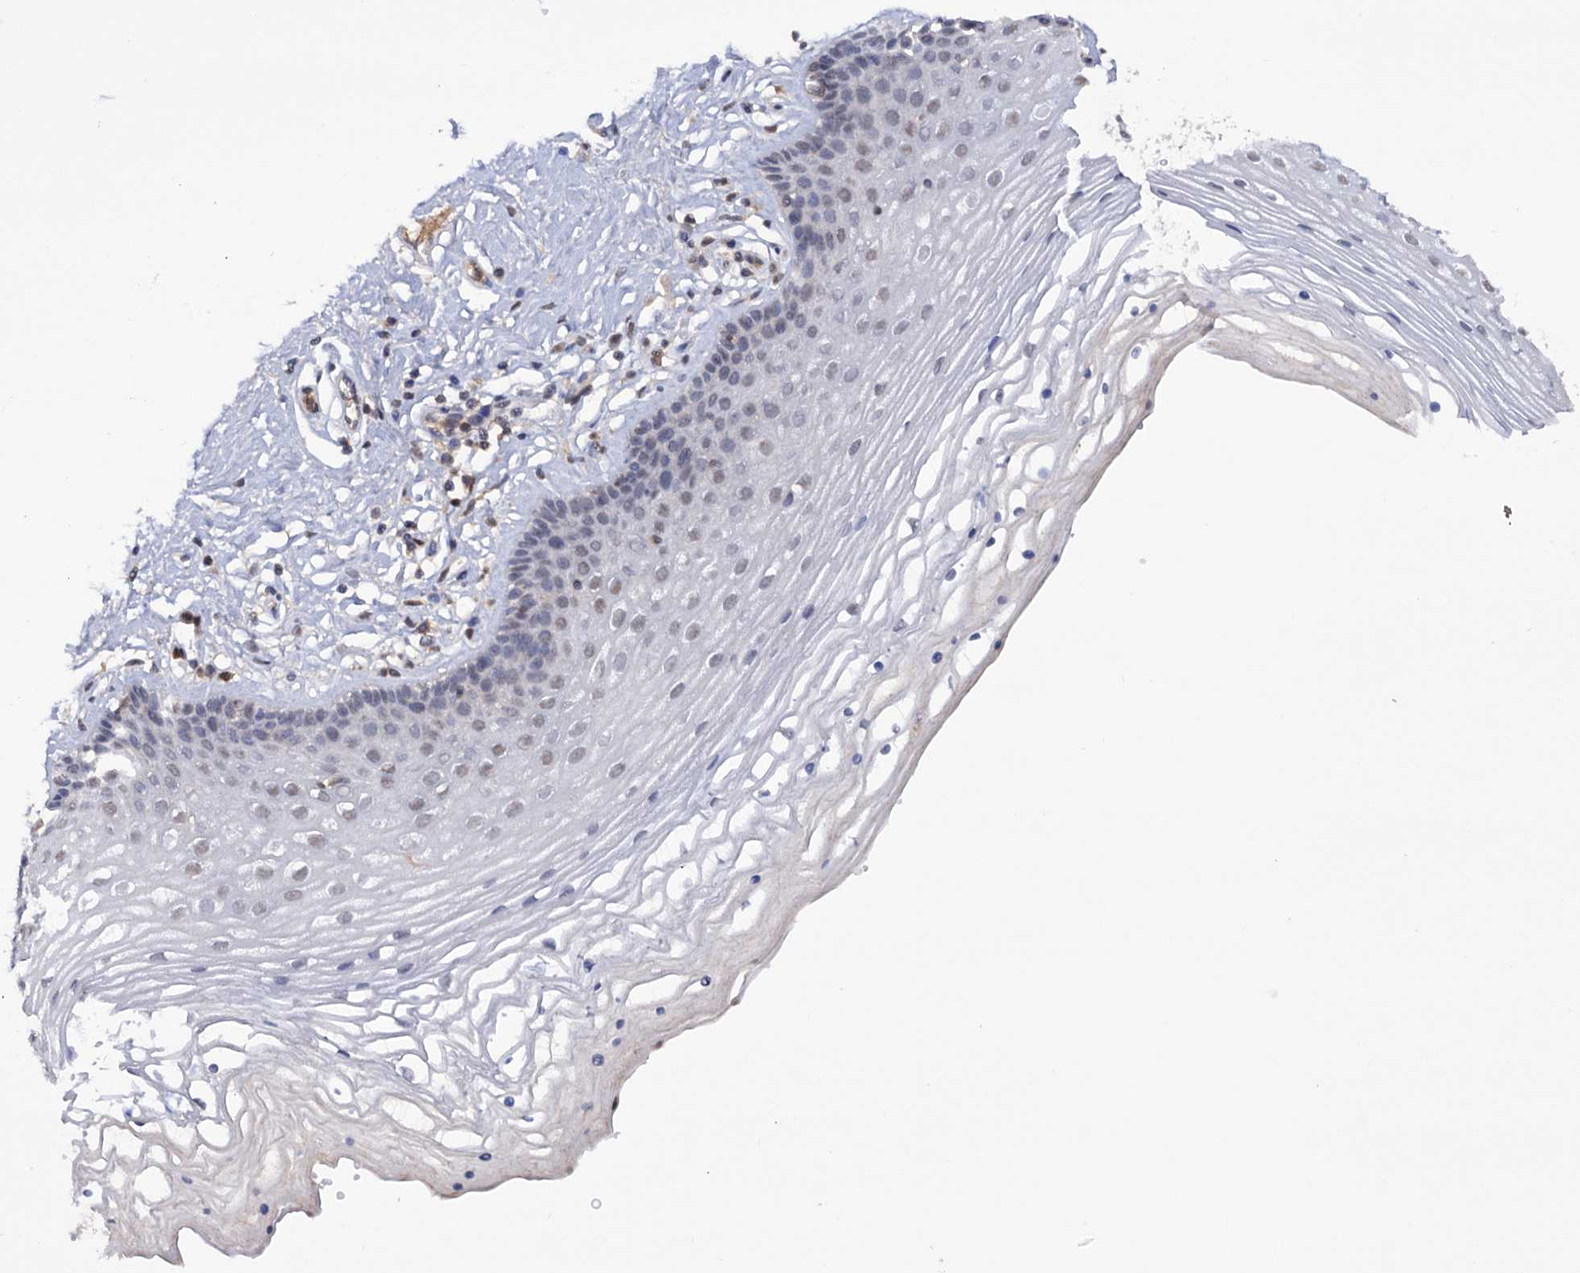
{"staining": {"intensity": "weak", "quantity": "<25%", "location": "nuclear"}, "tissue": "vagina", "cell_type": "Squamous epithelial cells", "image_type": "normal", "snomed": [{"axis": "morphology", "description": "Normal tissue, NOS"}, {"axis": "topography", "description": "Vagina"}], "caption": "This is an IHC histopathology image of normal human vagina. There is no staining in squamous epithelial cells.", "gene": "TBC1D12", "patient": {"sex": "female", "age": 46}}